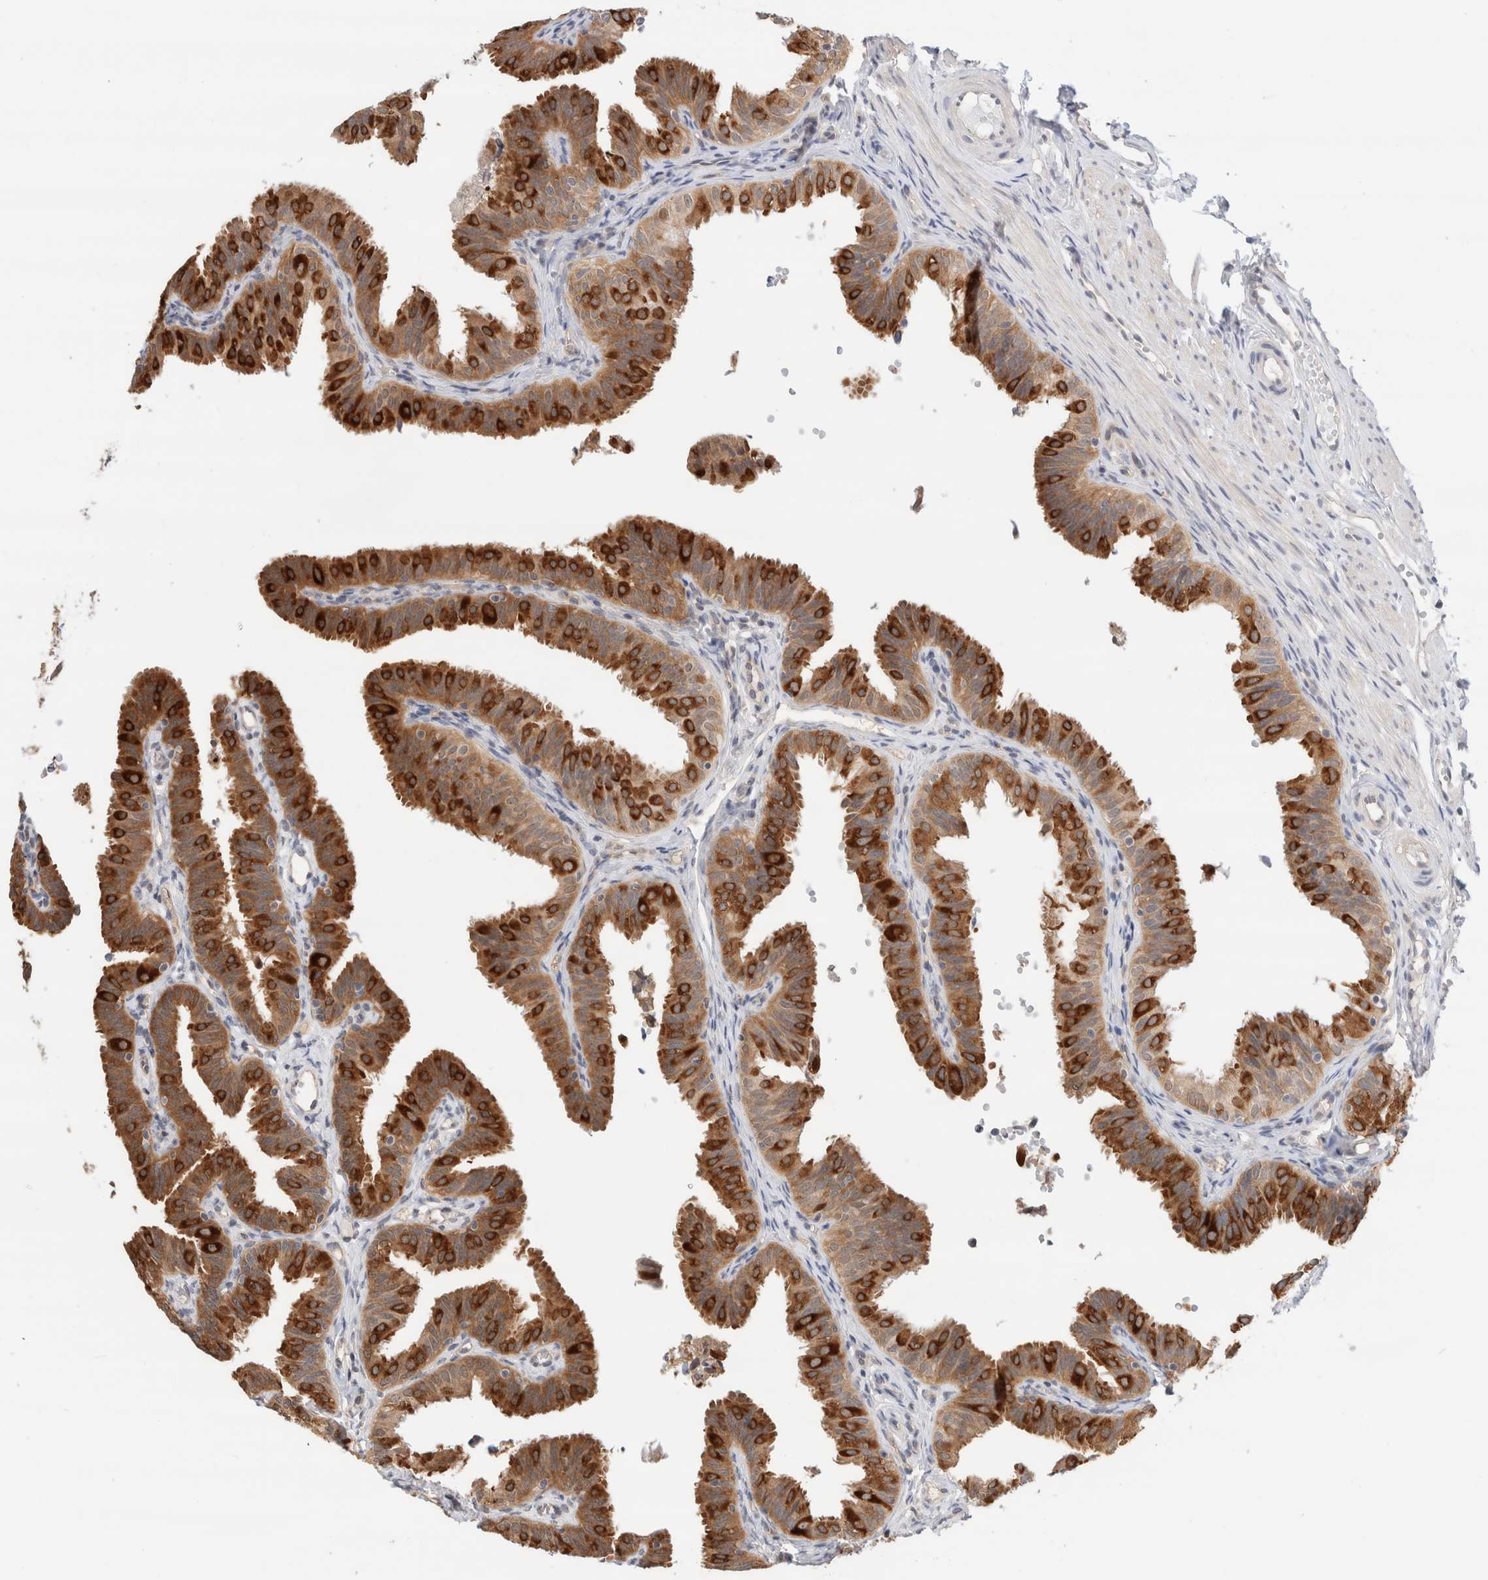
{"staining": {"intensity": "strong", "quantity": ">75%", "location": "cytoplasmic/membranous"}, "tissue": "fallopian tube", "cell_type": "Glandular cells", "image_type": "normal", "snomed": [{"axis": "morphology", "description": "Normal tissue, NOS"}, {"axis": "topography", "description": "Fallopian tube"}], "caption": "Fallopian tube stained with a brown dye exhibits strong cytoplasmic/membranous positive expression in approximately >75% of glandular cells.", "gene": "C17orf97", "patient": {"sex": "female", "age": 35}}